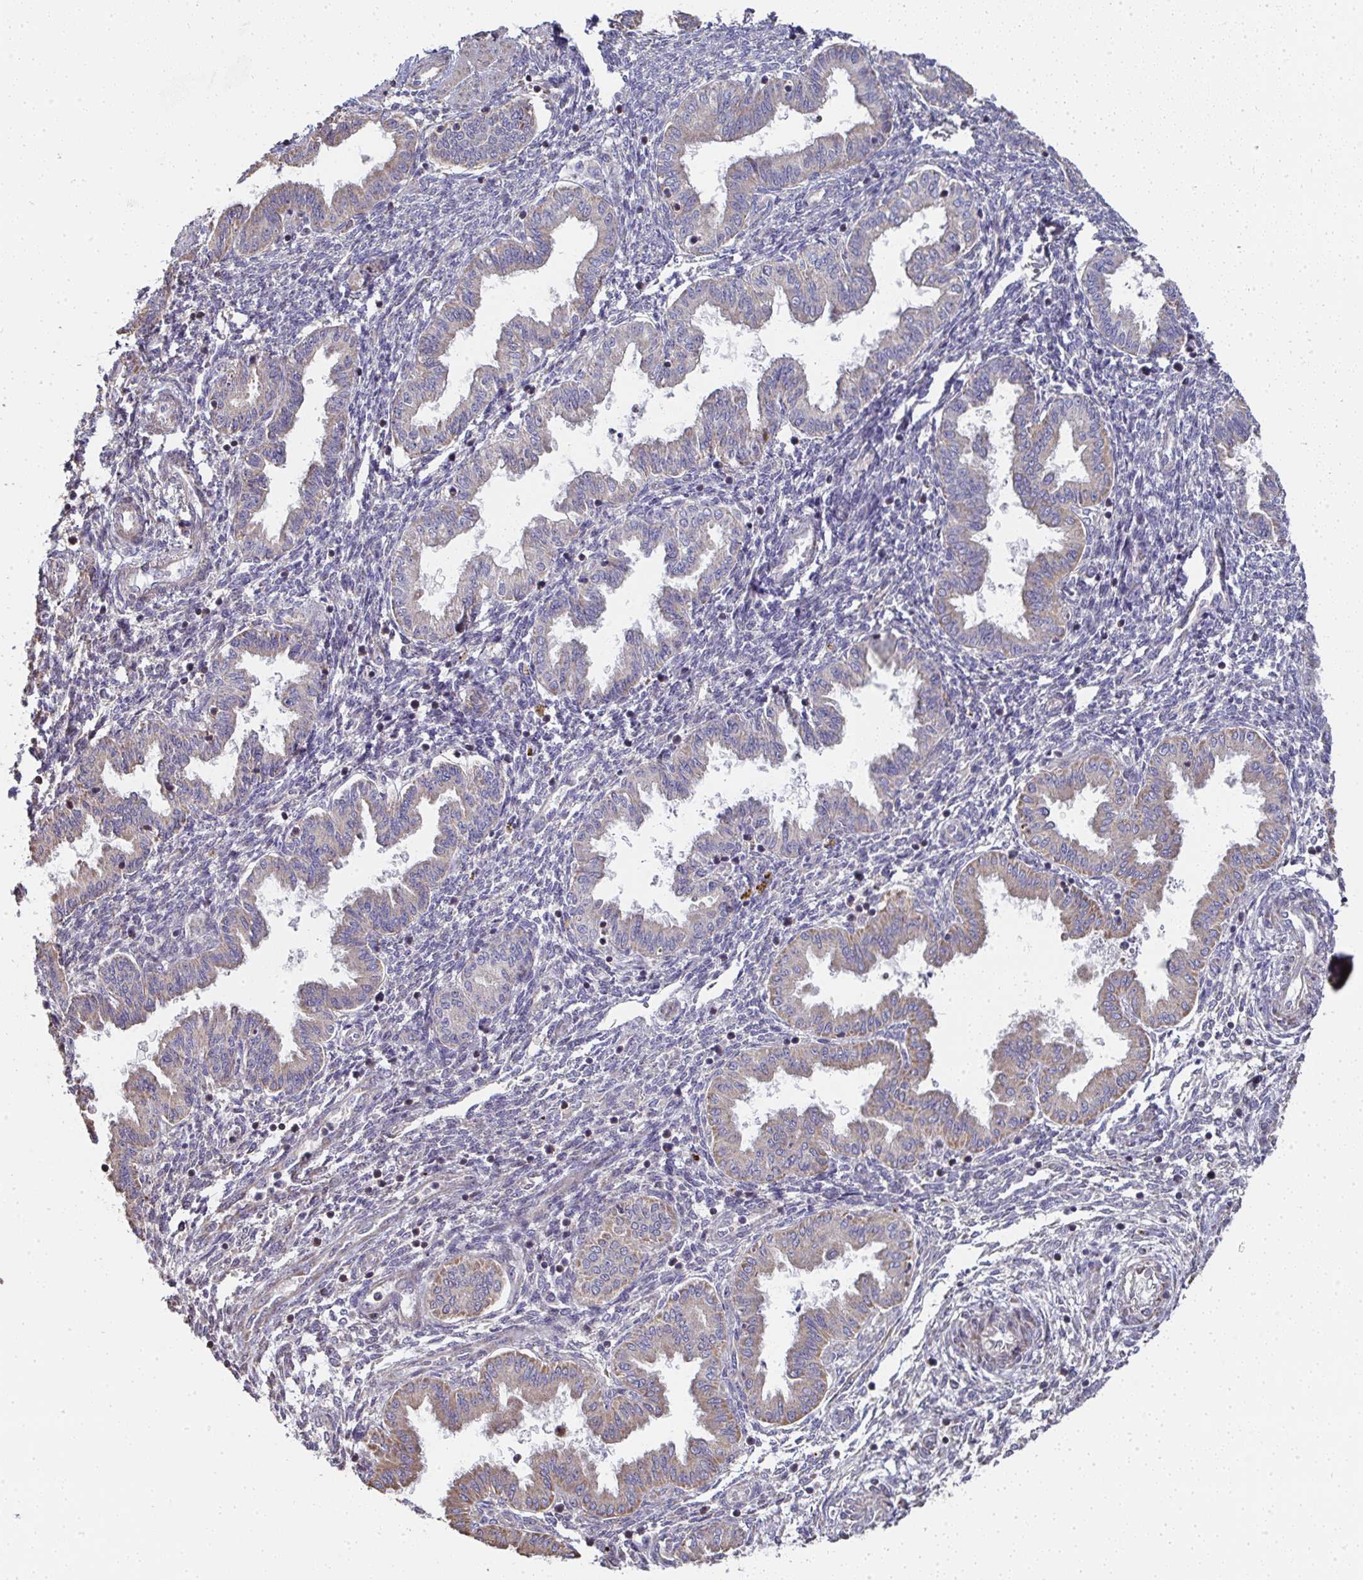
{"staining": {"intensity": "negative", "quantity": "none", "location": "none"}, "tissue": "endometrium", "cell_type": "Cells in endometrial stroma", "image_type": "normal", "snomed": [{"axis": "morphology", "description": "Normal tissue, NOS"}, {"axis": "topography", "description": "Endometrium"}], "caption": "The image displays no staining of cells in endometrial stroma in benign endometrium. (DAB immunohistochemistry with hematoxylin counter stain).", "gene": "AGTPBP1", "patient": {"sex": "female", "age": 33}}